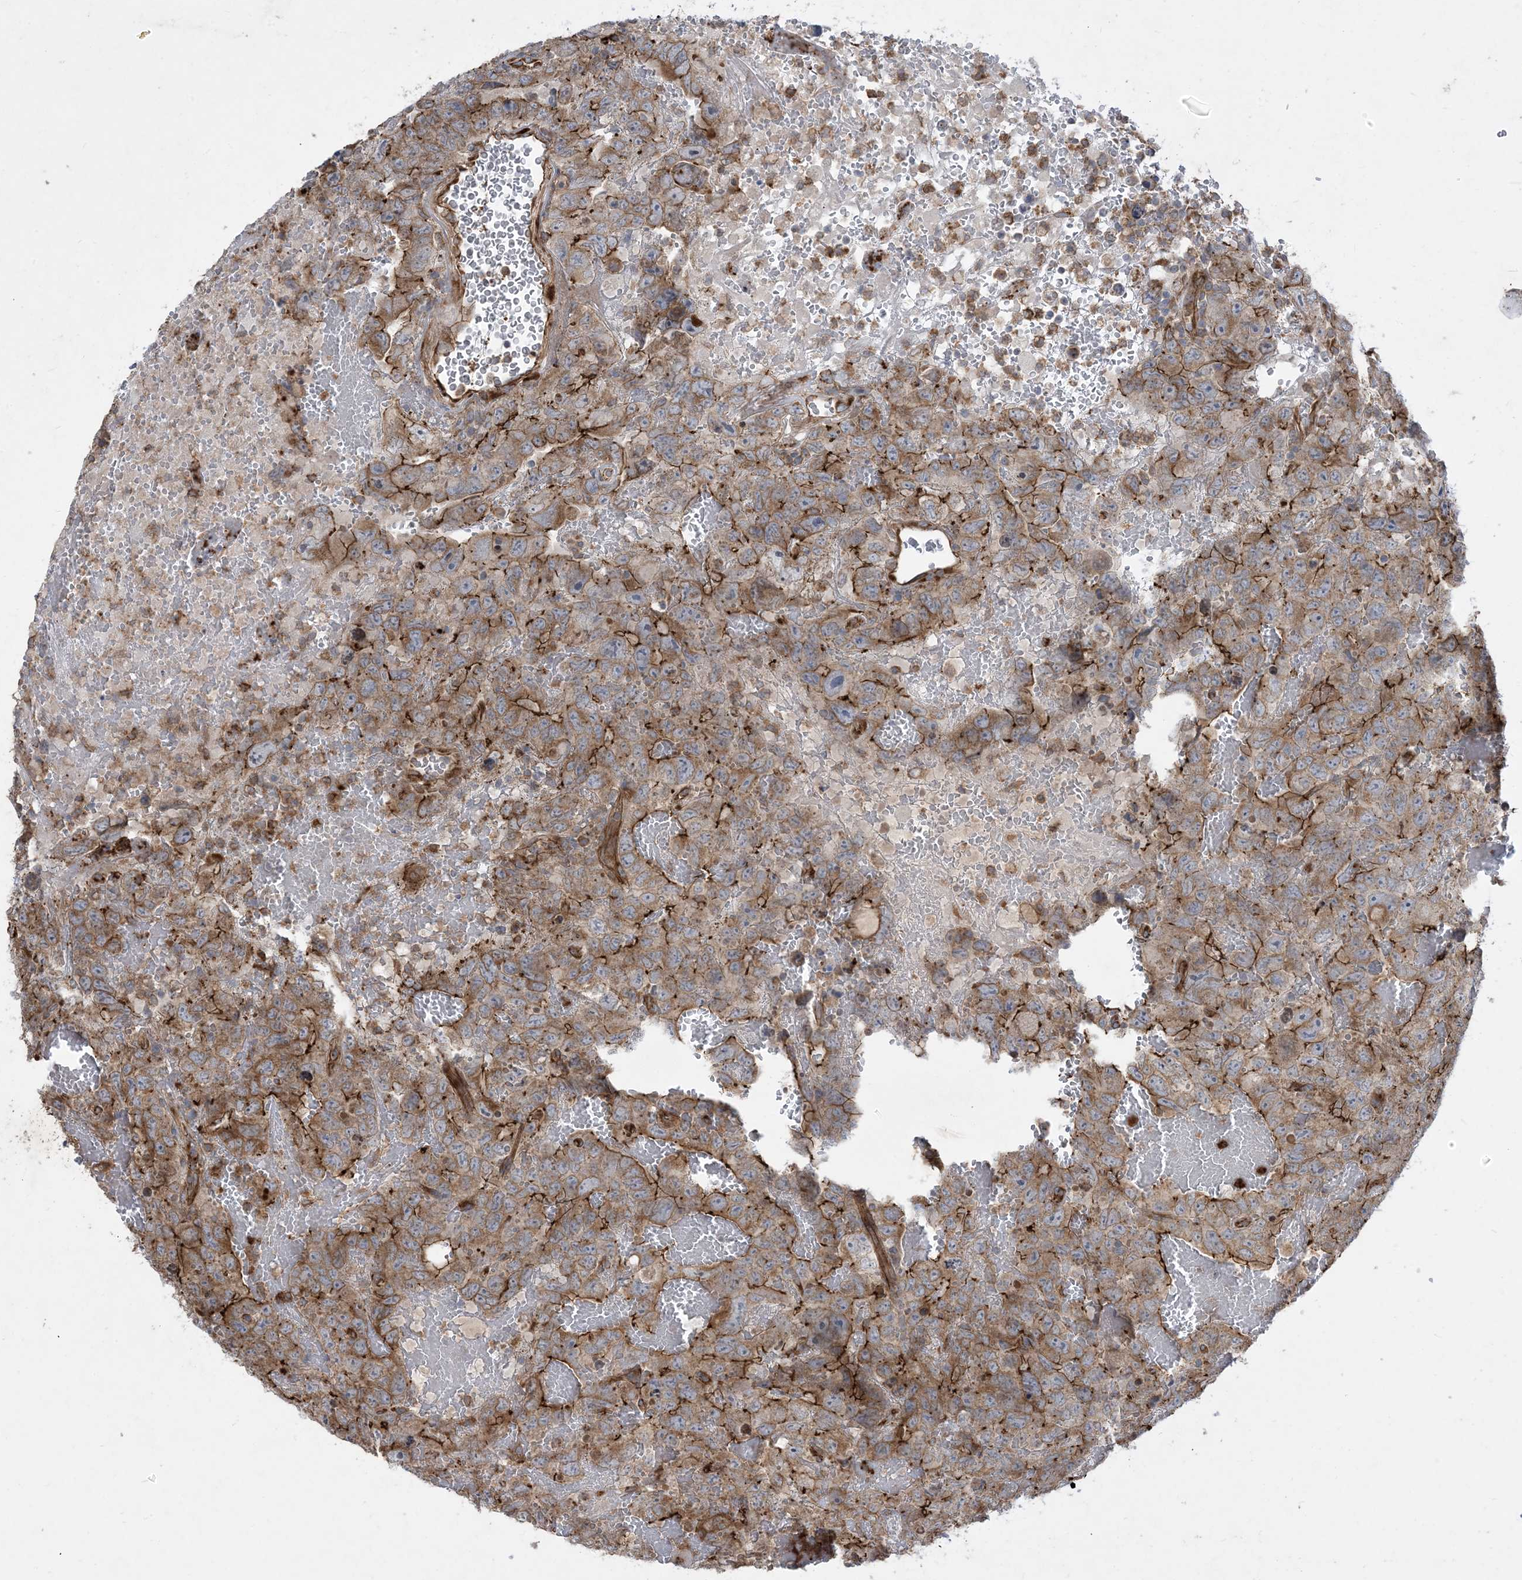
{"staining": {"intensity": "moderate", "quantity": ">75%", "location": "cytoplasmic/membranous"}, "tissue": "testis cancer", "cell_type": "Tumor cells", "image_type": "cancer", "snomed": [{"axis": "morphology", "description": "Carcinoma, Embryonal, NOS"}, {"axis": "topography", "description": "Testis"}], "caption": "IHC image of neoplastic tissue: human testis cancer (embryonal carcinoma) stained using immunohistochemistry displays medium levels of moderate protein expression localized specifically in the cytoplasmic/membranous of tumor cells, appearing as a cytoplasmic/membranous brown color.", "gene": "OTOP1", "patient": {"sex": "male", "age": 45}}